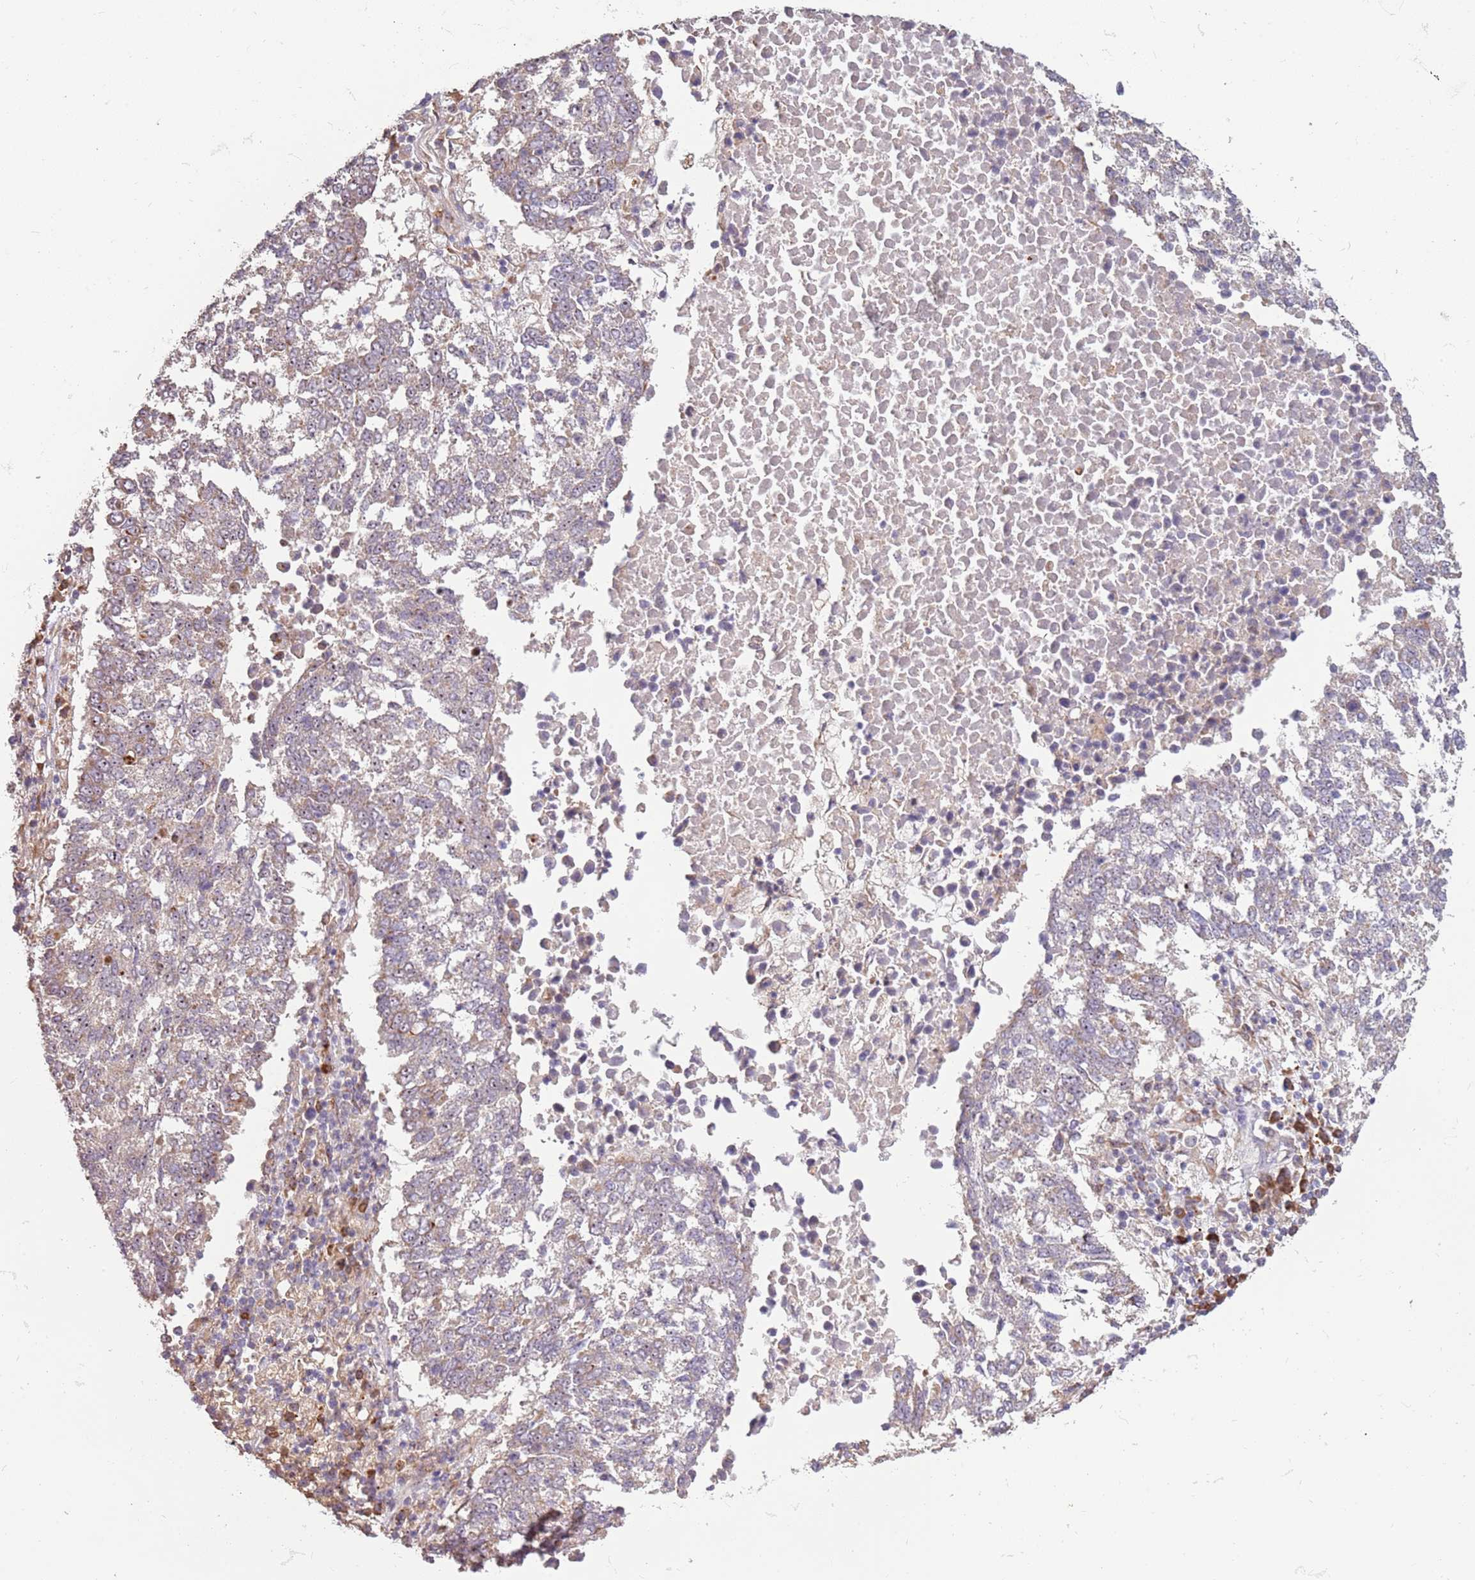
{"staining": {"intensity": "weak", "quantity": "<25%", "location": "nuclear"}, "tissue": "lung cancer", "cell_type": "Tumor cells", "image_type": "cancer", "snomed": [{"axis": "morphology", "description": "Squamous cell carcinoma, NOS"}, {"axis": "topography", "description": "Lung"}], "caption": "The image displays no staining of tumor cells in lung cancer (squamous cell carcinoma).", "gene": "UCMA", "patient": {"sex": "male", "age": 73}}